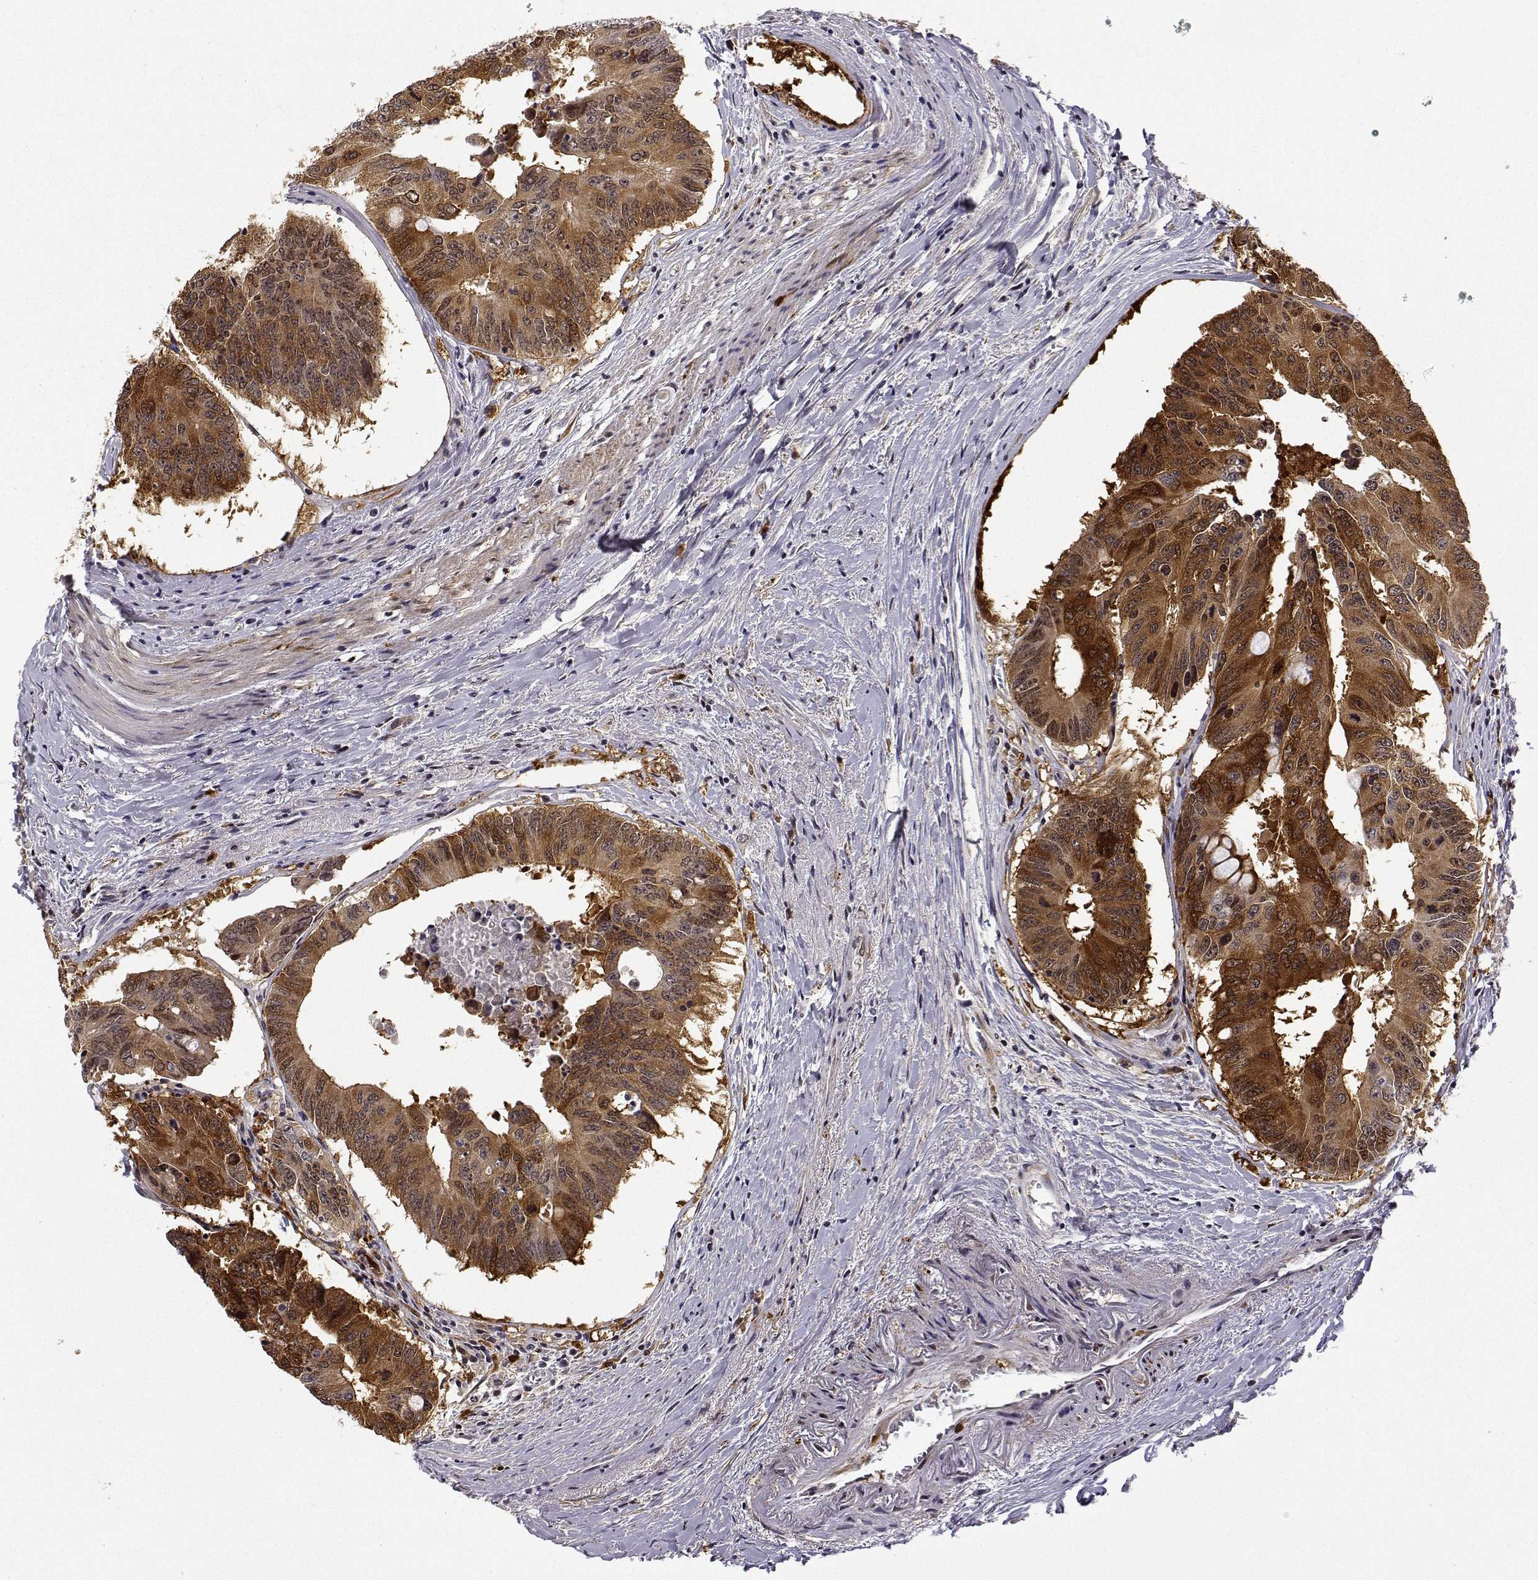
{"staining": {"intensity": "strong", "quantity": ">75%", "location": "cytoplasmic/membranous"}, "tissue": "colorectal cancer", "cell_type": "Tumor cells", "image_type": "cancer", "snomed": [{"axis": "morphology", "description": "Adenocarcinoma, NOS"}, {"axis": "topography", "description": "Rectum"}], "caption": "The photomicrograph demonstrates staining of colorectal adenocarcinoma, revealing strong cytoplasmic/membranous protein expression (brown color) within tumor cells.", "gene": "PHGDH", "patient": {"sex": "male", "age": 59}}